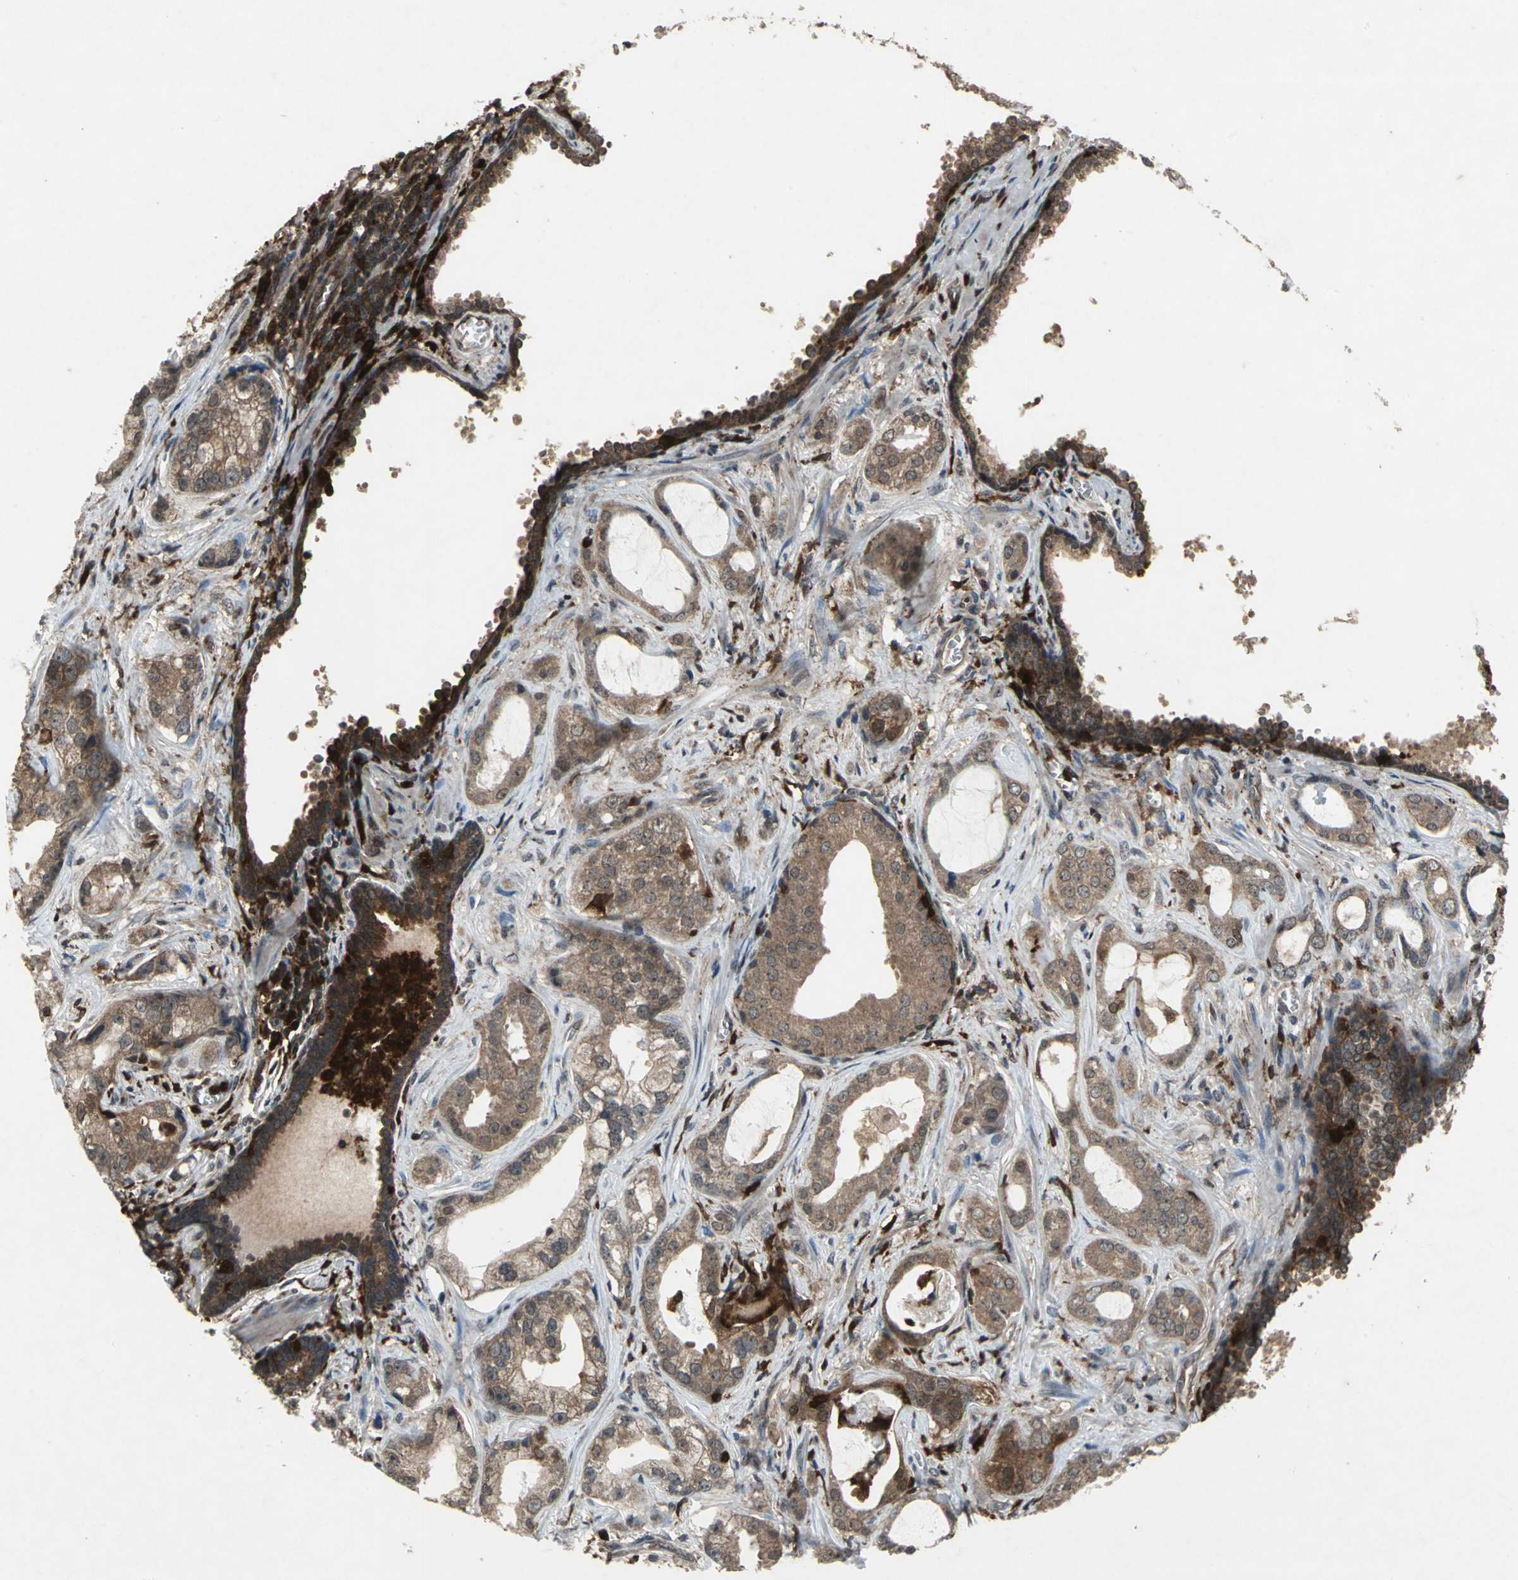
{"staining": {"intensity": "moderate", "quantity": ">75%", "location": "cytoplasmic/membranous"}, "tissue": "prostate cancer", "cell_type": "Tumor cells", "image_type": "cancer", "snomed": [{"axis": "morphology", "description": "Adenocarcinoma, Low grade"}, {"axis": "topography", "description": "Prostate"}], "caption": "Immunohistochemical staining of human prostate cancer demonstrates medium levels of moderate cytoplasmic/membranous protein expression in approximately >75% of tumor cells.", "gene": "PYCARD", "patient": {"sex": "male", "age": 59}}